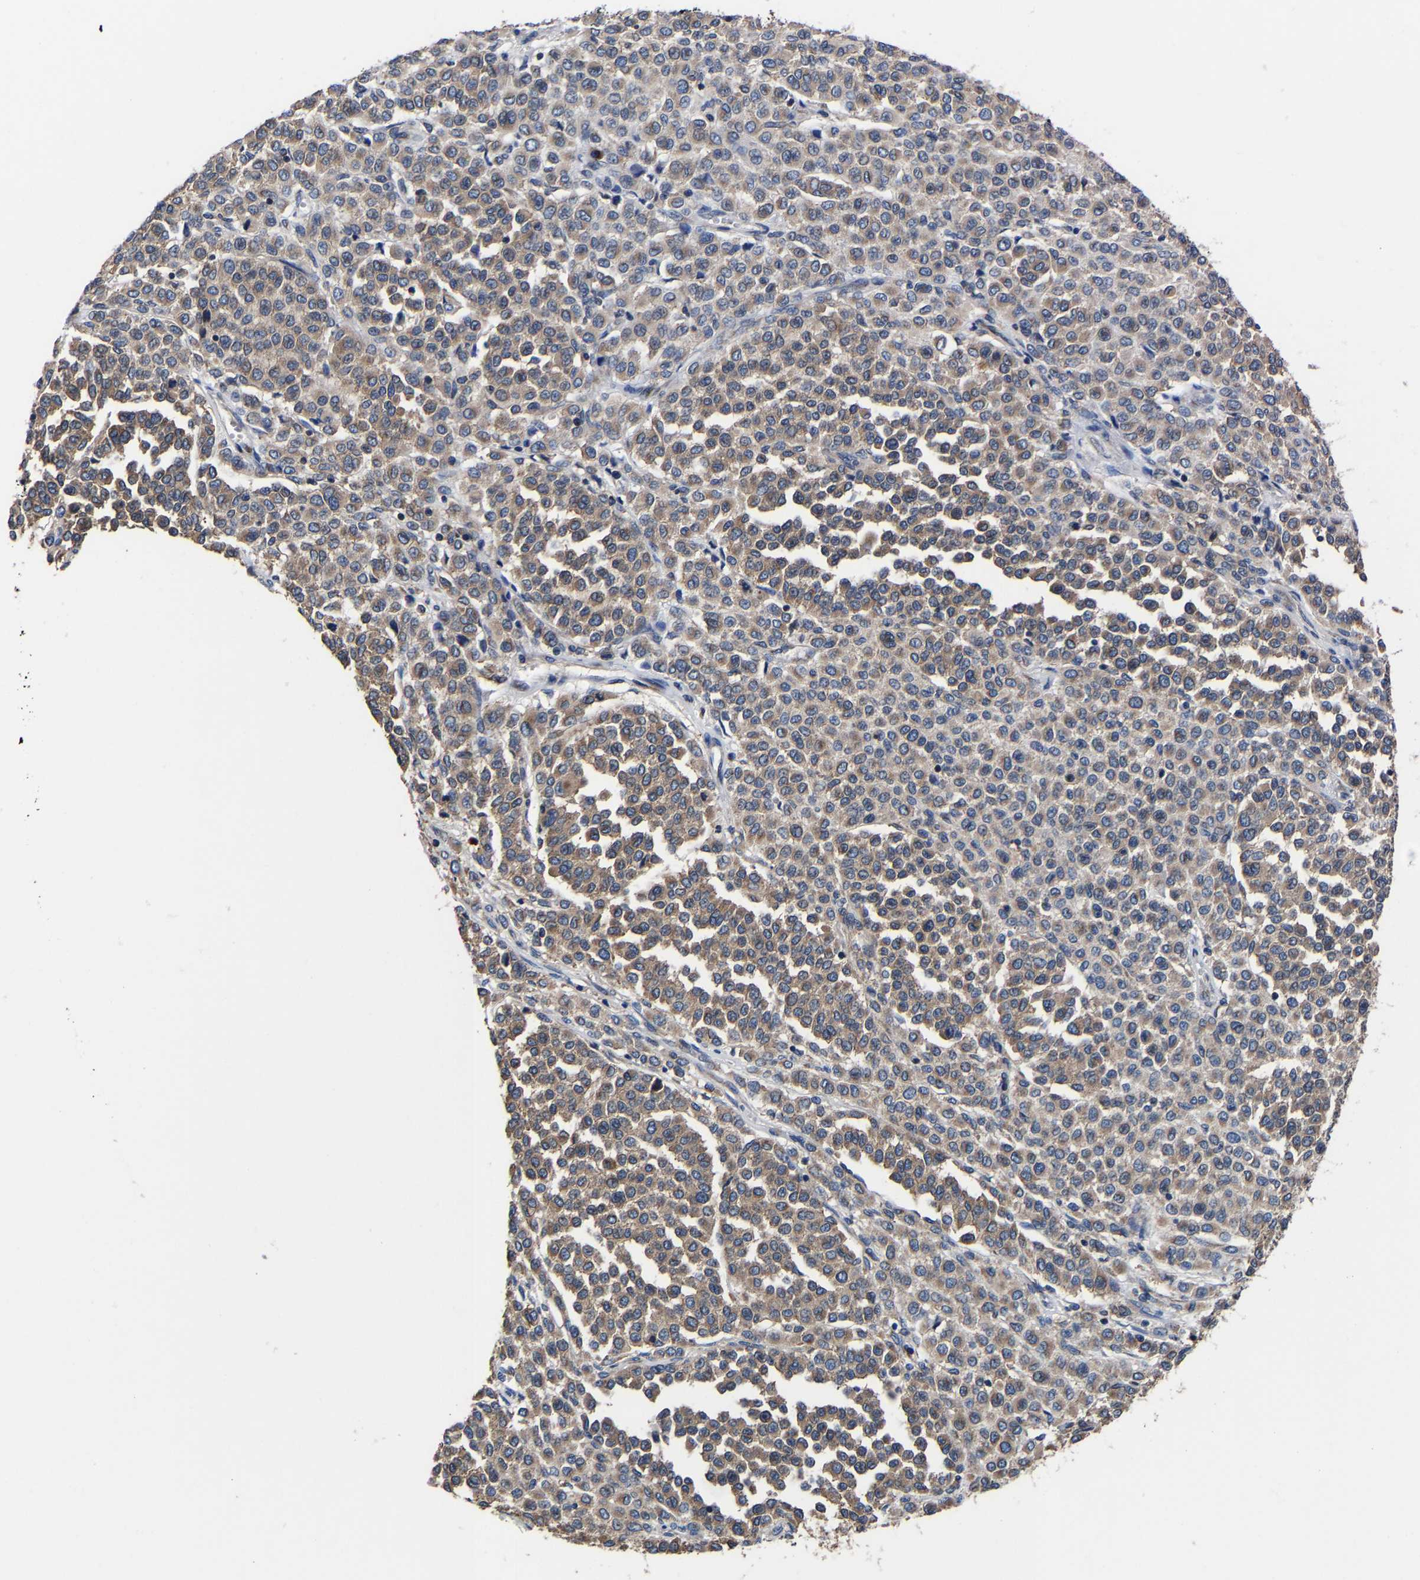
{"staining": {"intensity": "weak", "quantity": ">75%", "location": "cytoplasmic/membranous"}, "tissue": "melanoma", "cell_type": "Tumor cells", "image_type": "cancer", "snomed": [{"axis": "morphology", "description": "Malignant melanoma, Metastatic site"}, {"axis": "topography", "description": "Pancreas"}], "caption": "Malignant melanoma (metastatic site) stained with a protein marker shows weak staining in tumor cells.", "gene": "EBAG9", "patient": {"sex": "female", "age": 30}}